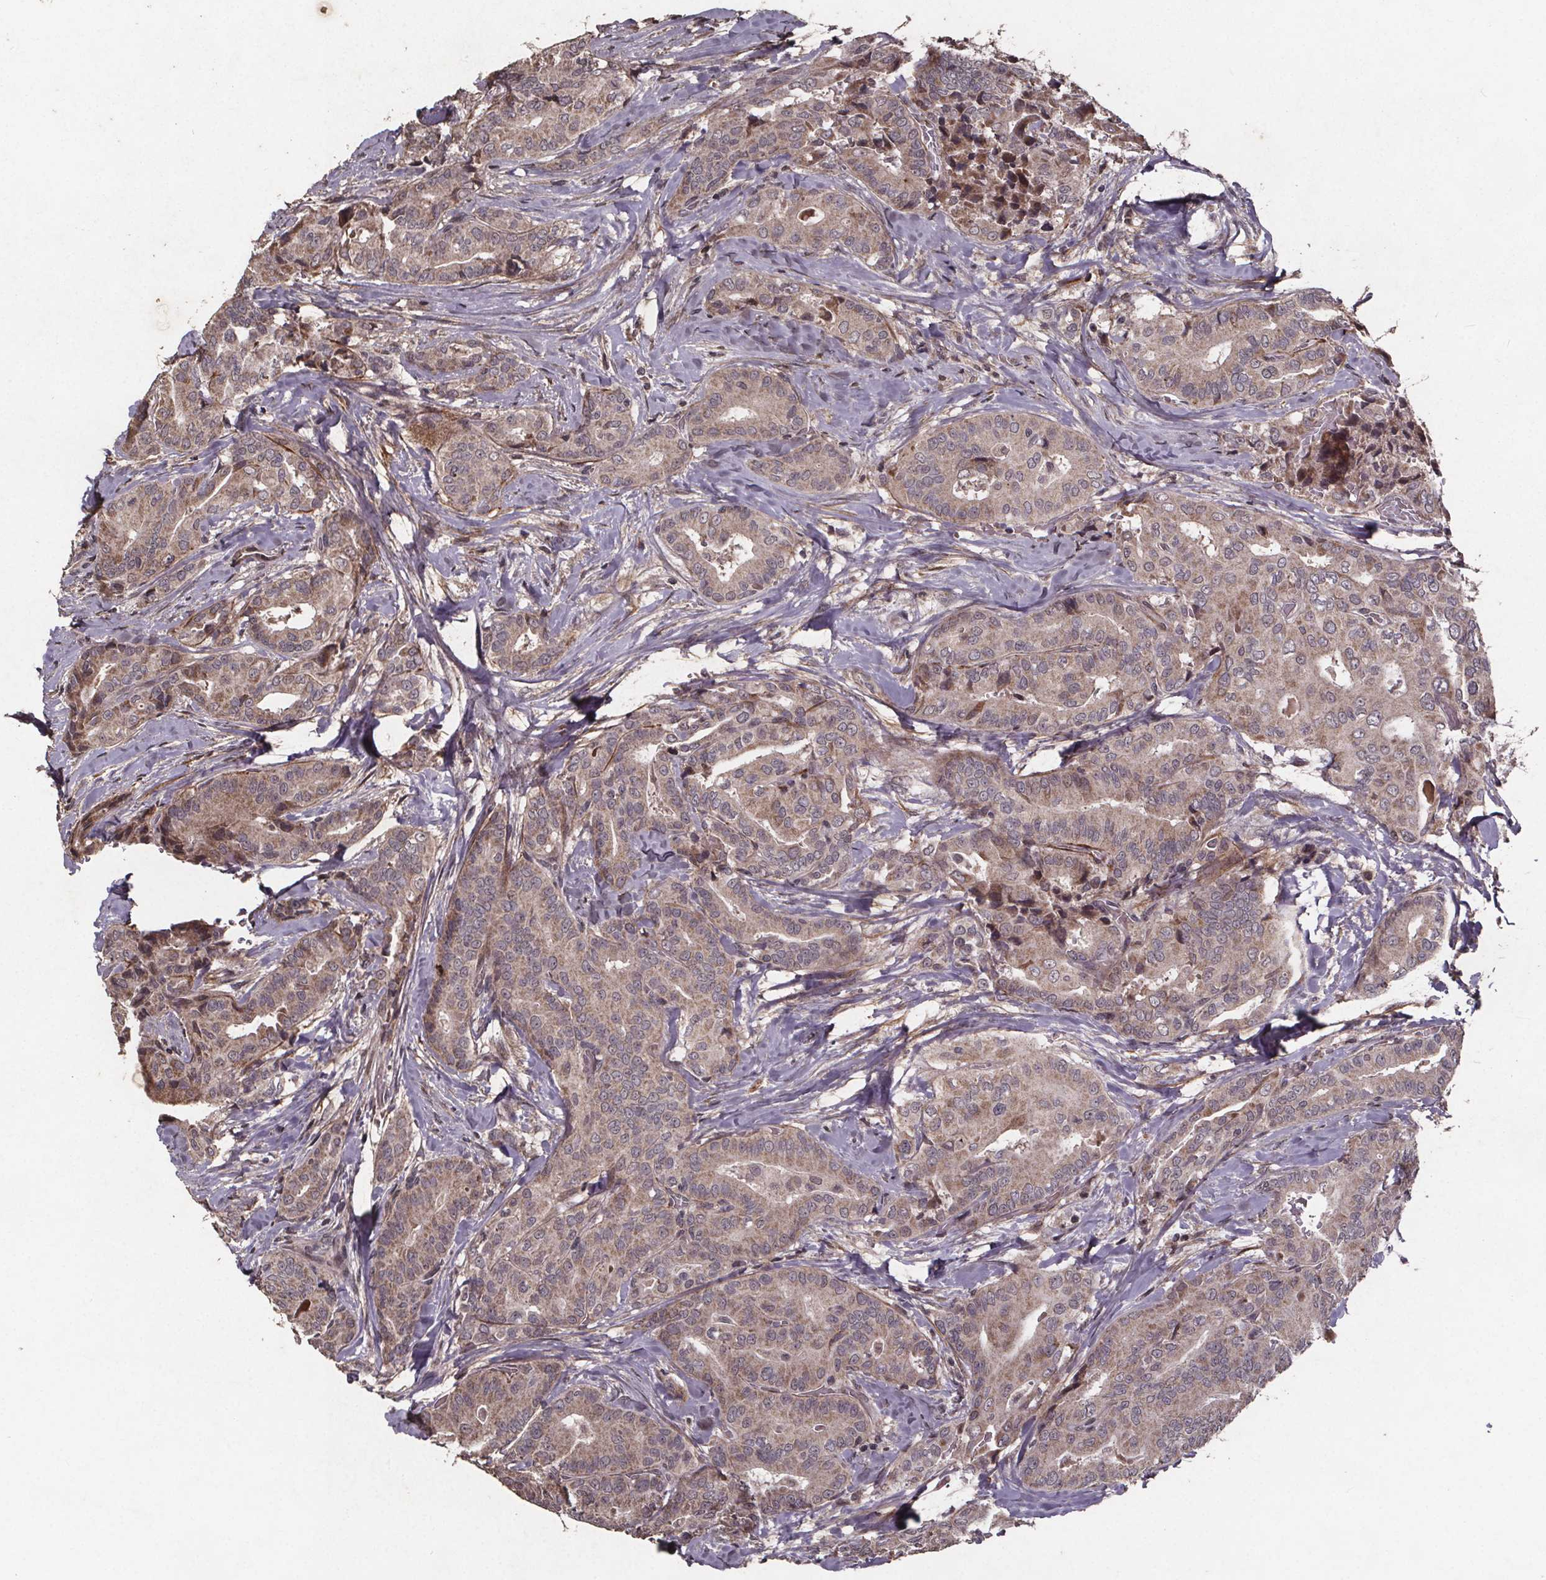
{"staining": {"intensity": "weak", "quantity": "<25%", "location": "cytoplasmic/membranous"}, "tissue": "thyroid cancer", "cell_type": "Tumor cells", "image_type": "cancer", "snomed": [{"axis": "morphology", "description": "Papillary adenocarcinoma, NOS"}, {"axis": "topography", "description": "Thyroid gland"}], "caption": "Tumor cells are negative for protein expression in human thyroid cancer (papillary adenocarcinoma). (Stains: DAB (3,3'-diaminobenzidine) immunohistochemistry with hematoxylin counter stain, Microscopy: brightfield microscopy at high magnification).", "gene": "GPX3", "patient": {"sex": "male", "age": 61}}